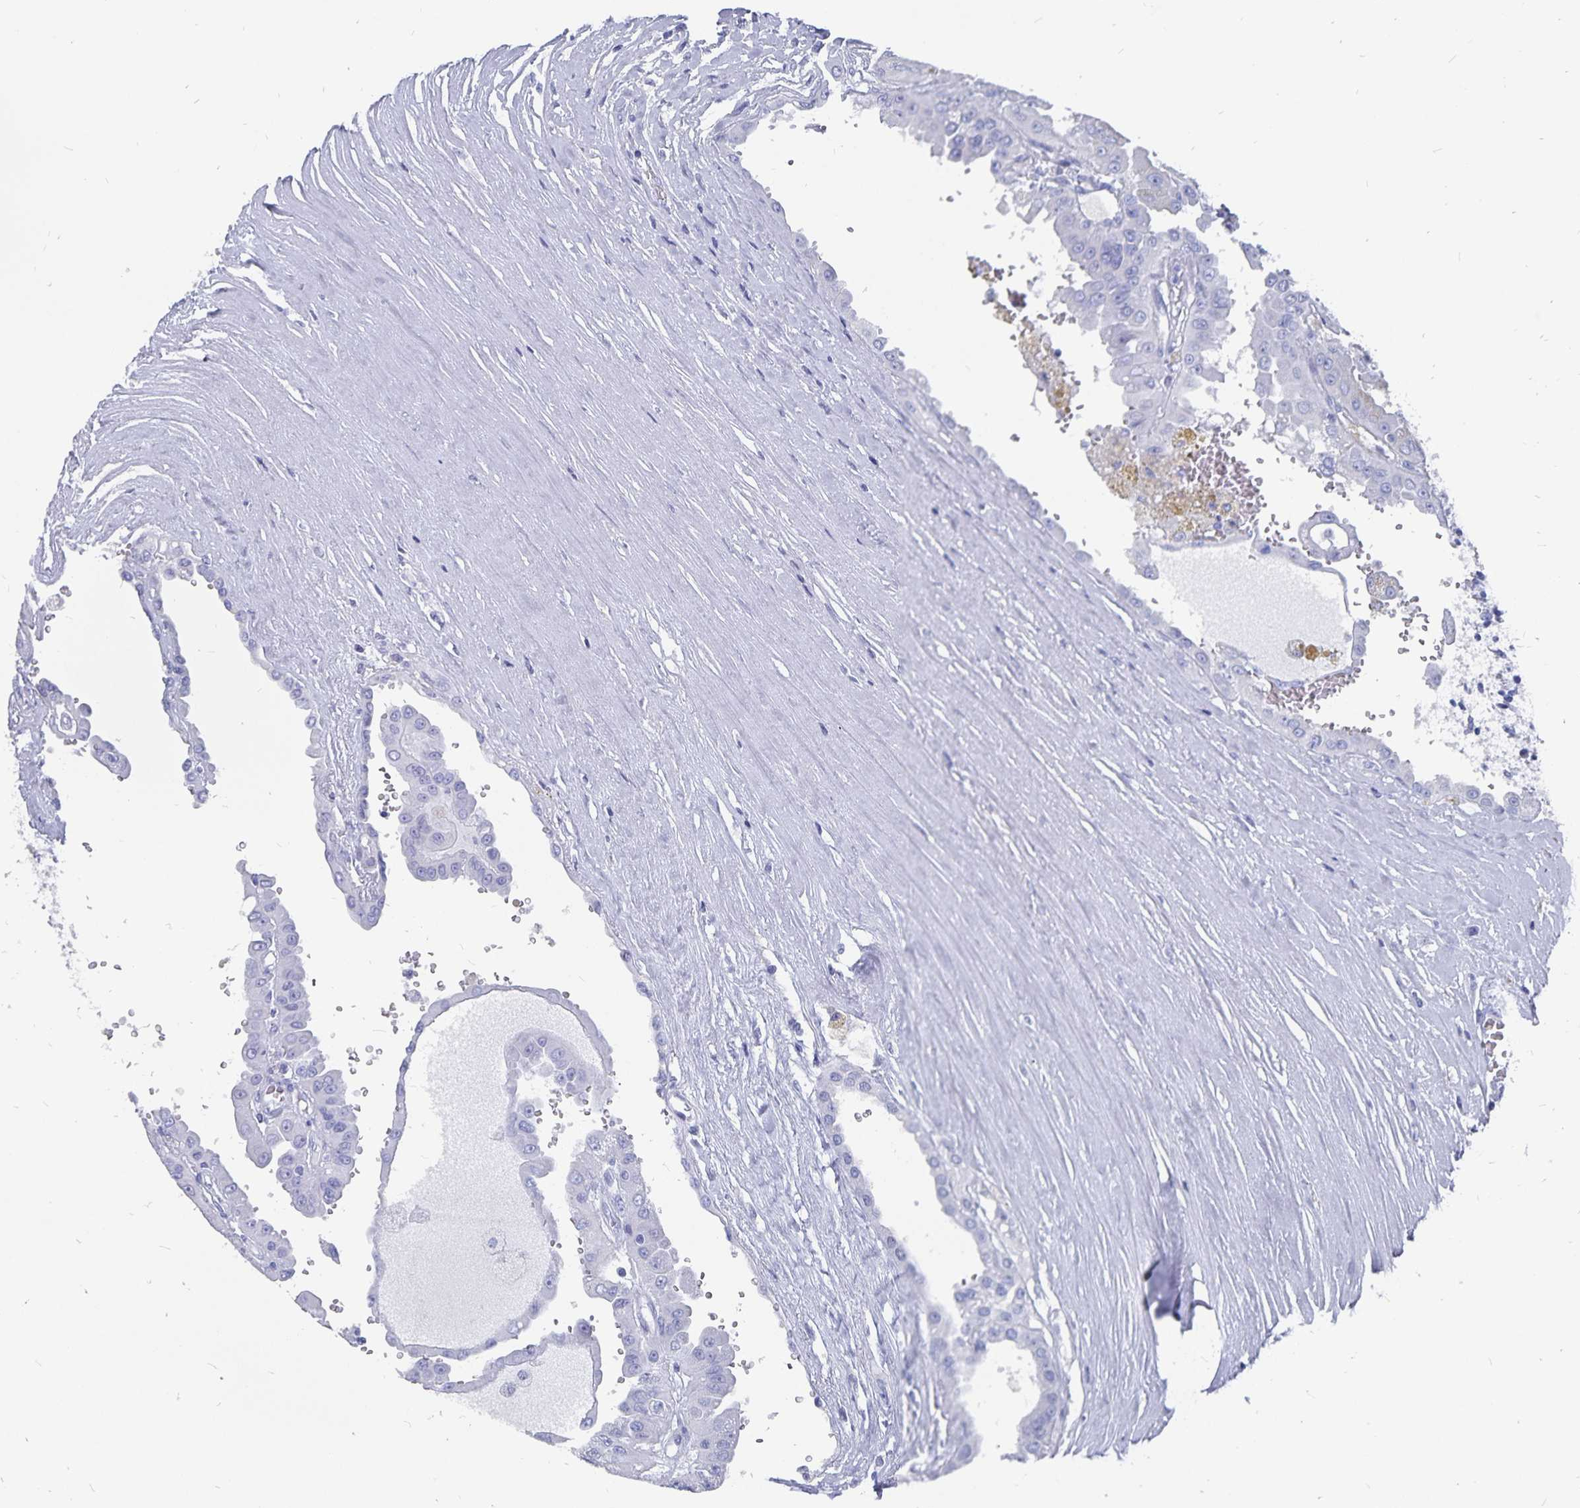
{"staining": {"intensity": "negative", "quantity": "none", "location": "none"}, "tissue": "renal cancer", "cell_type": "Tumor cells", "image_type": "cancer", "snomed": [{"axis": "morphology", "description": "Adenocarcinoma, NOS"}, {"axis": "topography", "description": "Kidney"}], "caption": "Protein analysis of renal adenocarcinoma displays no significant staining in tumor cells.", "gene": "ADH1A", "patient": {"sex": "male", "age": 58}}